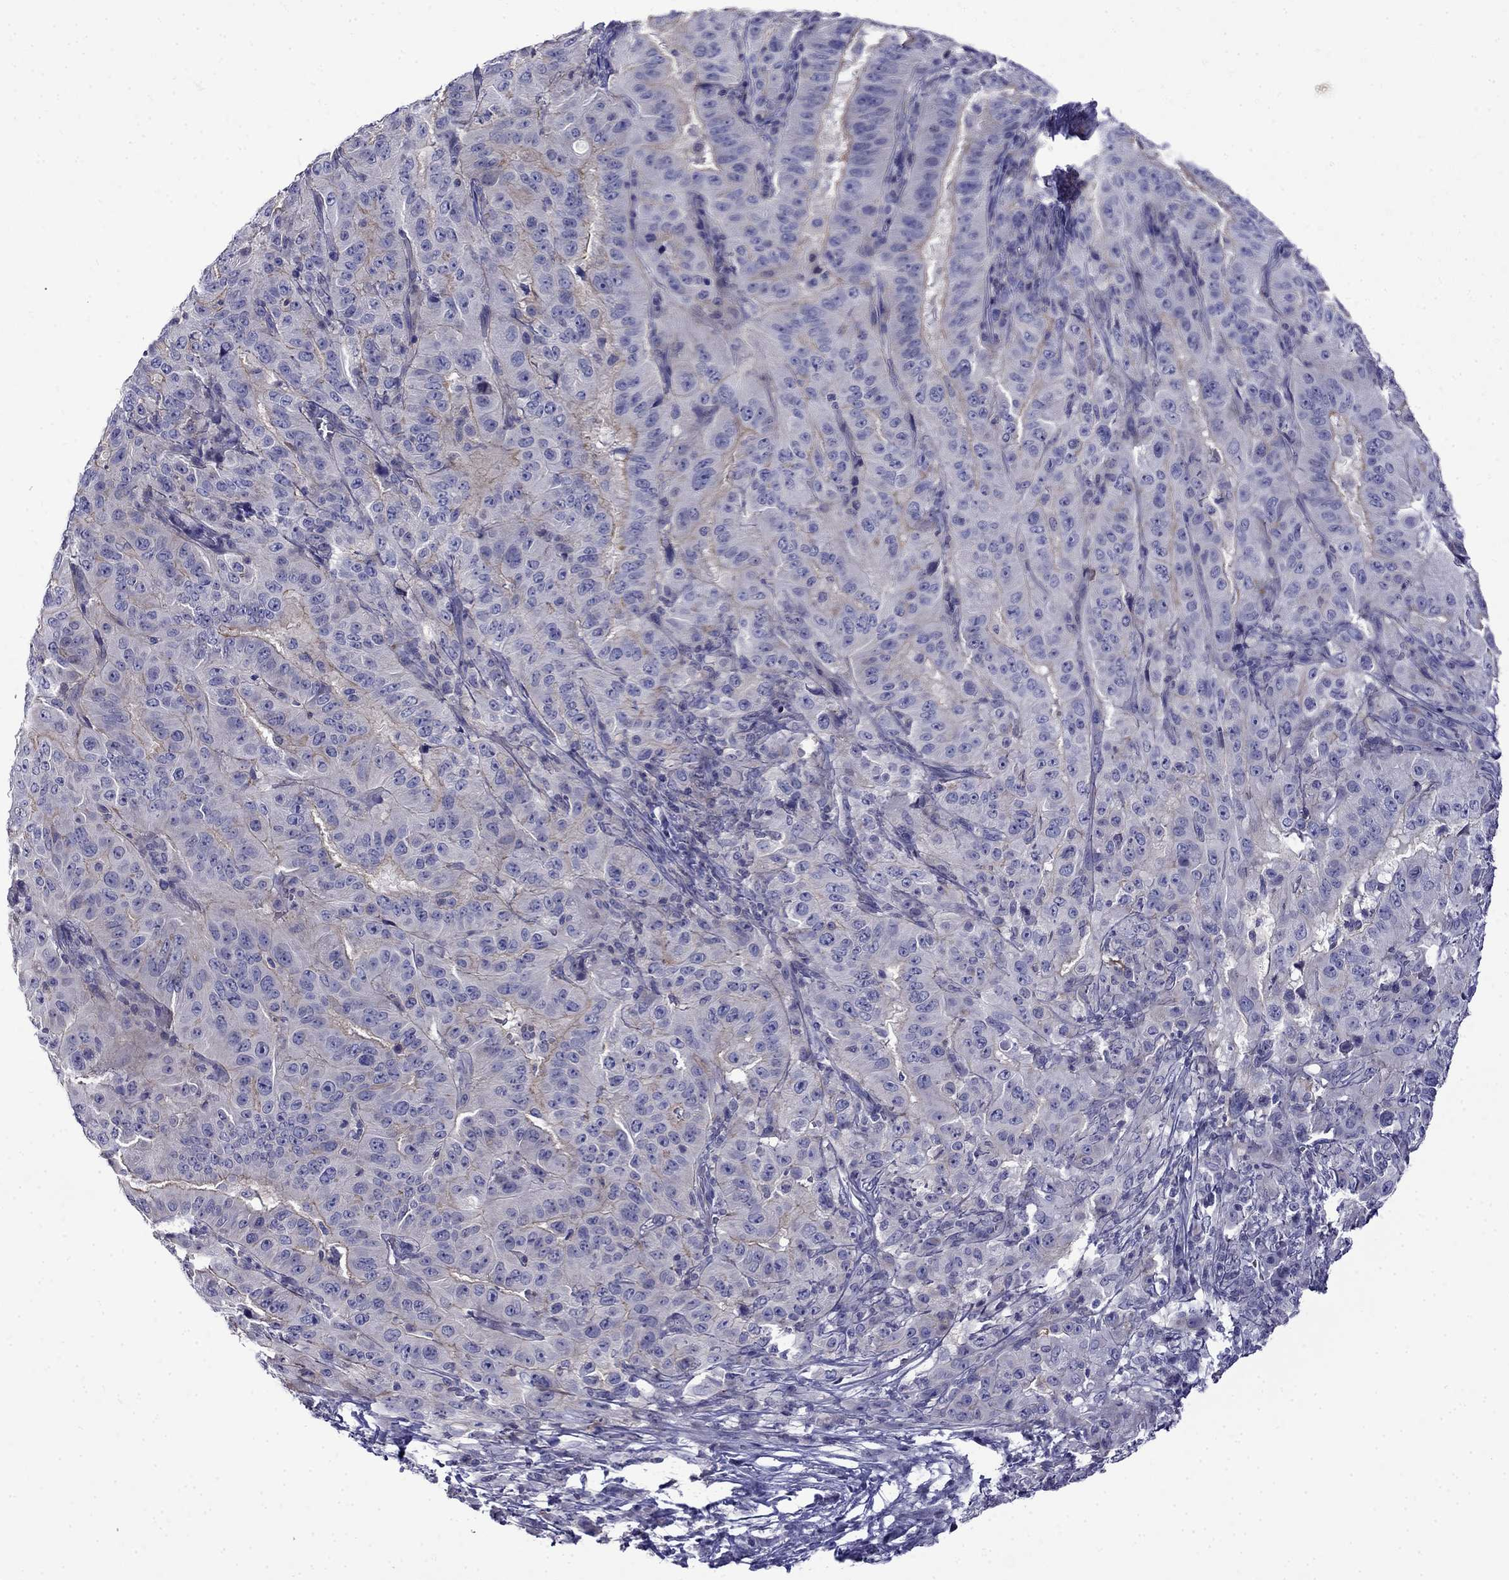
{"staining": {"intensity": "negative", "quantity": "none", "location": "none"}, "tissue": "pancreatic cancer", "cell_type": "Tumor cells", "image_type": "cancer", "snomed": [{"axis": "morphology", "description": "Adenocarcinoma, NOS"}, {"axis": "topography", "description": "Pancreas"}], "caption": "Tumor cells are negative for protein expression in human pancreatic adenocarcinoma.", "gene": "PRR18", "patient": {"sex": "male", "age": 63}}